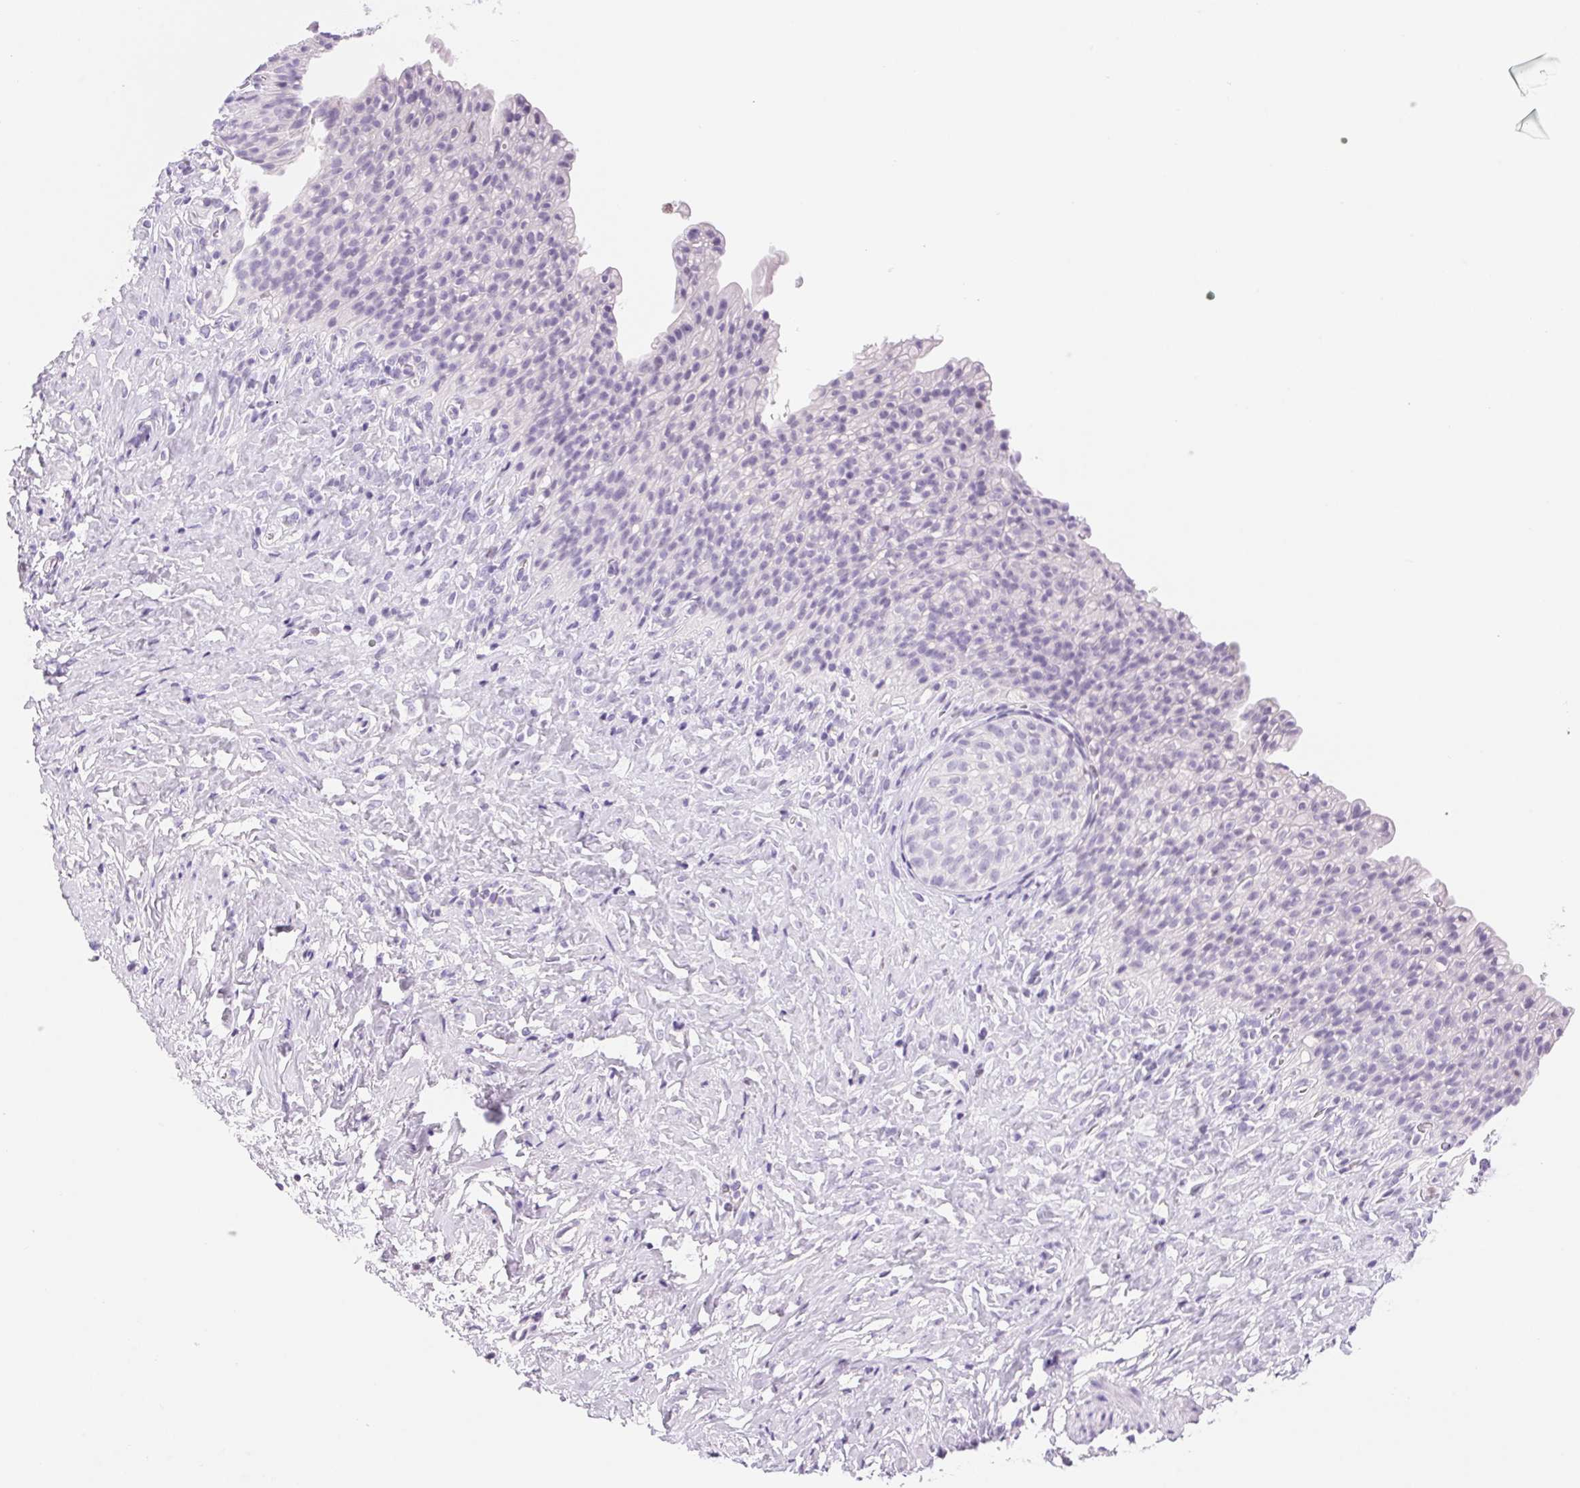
{"staining": {"intensity": "negative", "quantity": "none", "location": "none"}, "tissue": "urinary bladder", "cell_type": "Urothelial cells", "image_type": "normal", "snomed": [{"axis": "morphology", "description": "Normal tissue, NOS"}, {"axis": "topography", "description": "Urinary bladder"}, {"axis": "topography", "description": "Prostate"}], "caption": "High power microscopy histopathology image of an IHC photomicrograph of unremarkable urinary bladder, revealing no significant staining in urothelial cells.", "gene": "ASGR2", "patient": {"sex": "male", "age": 76}}